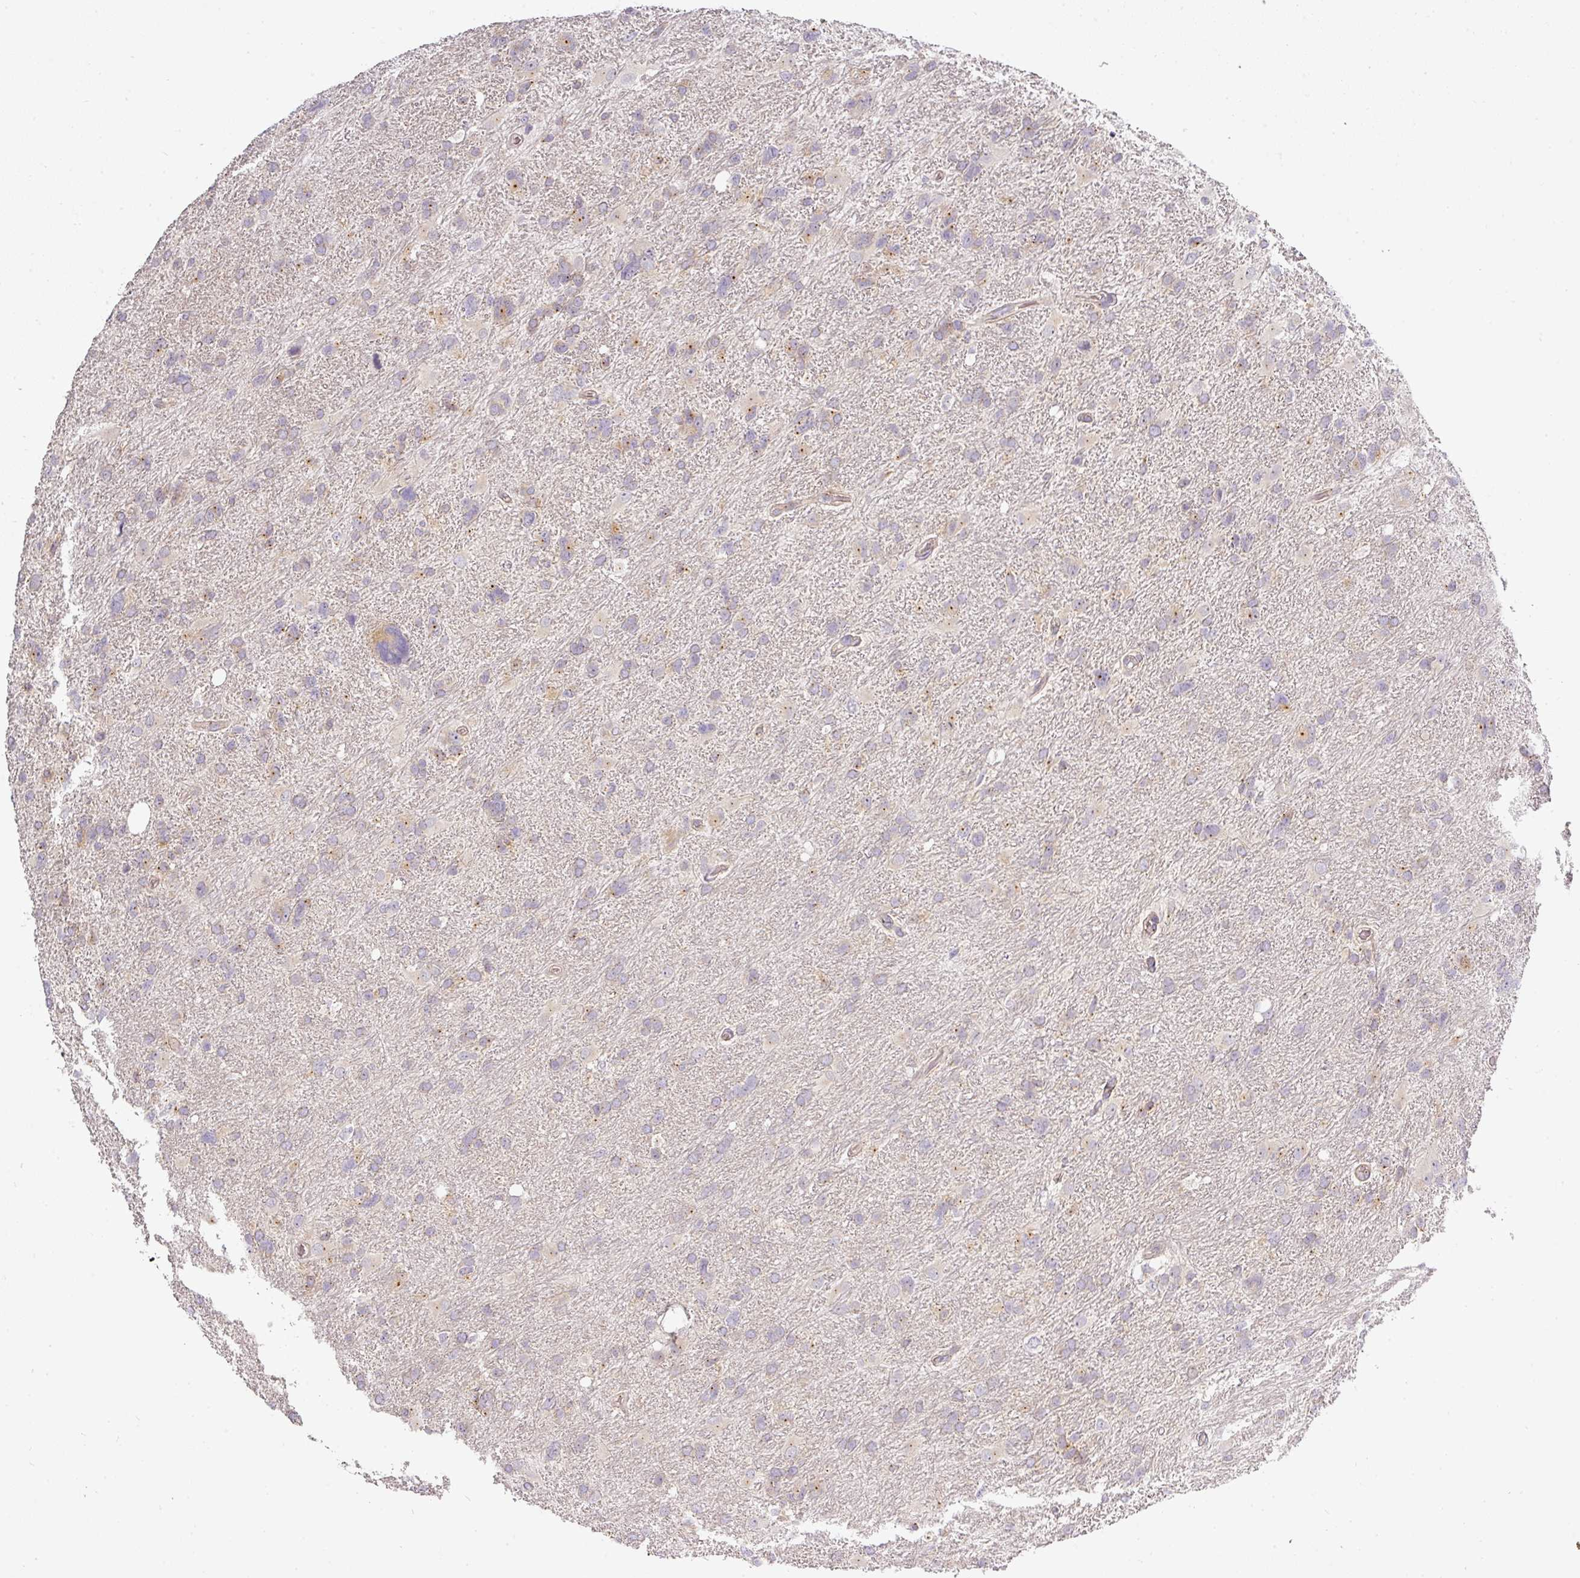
{"staining": {"intensity": "weak", "quantity": "<25%", "location": "cytoplasmic/membranous"}, "tissue": "glioma", "cell_type": "Tumor cells", "image_type": "cancer", "snomed": [{"axis": "morphology", "description": "Glioma, malignant, High grade"}, {"axis": "topography", "description": "Brain"}], "caption": "Immunohistochemical staining of malignant glioma (high-grade) exhibits no significant expression in tumor cells.", "gene": "NIN", "patient": {"sex": "male", "age": 61}}